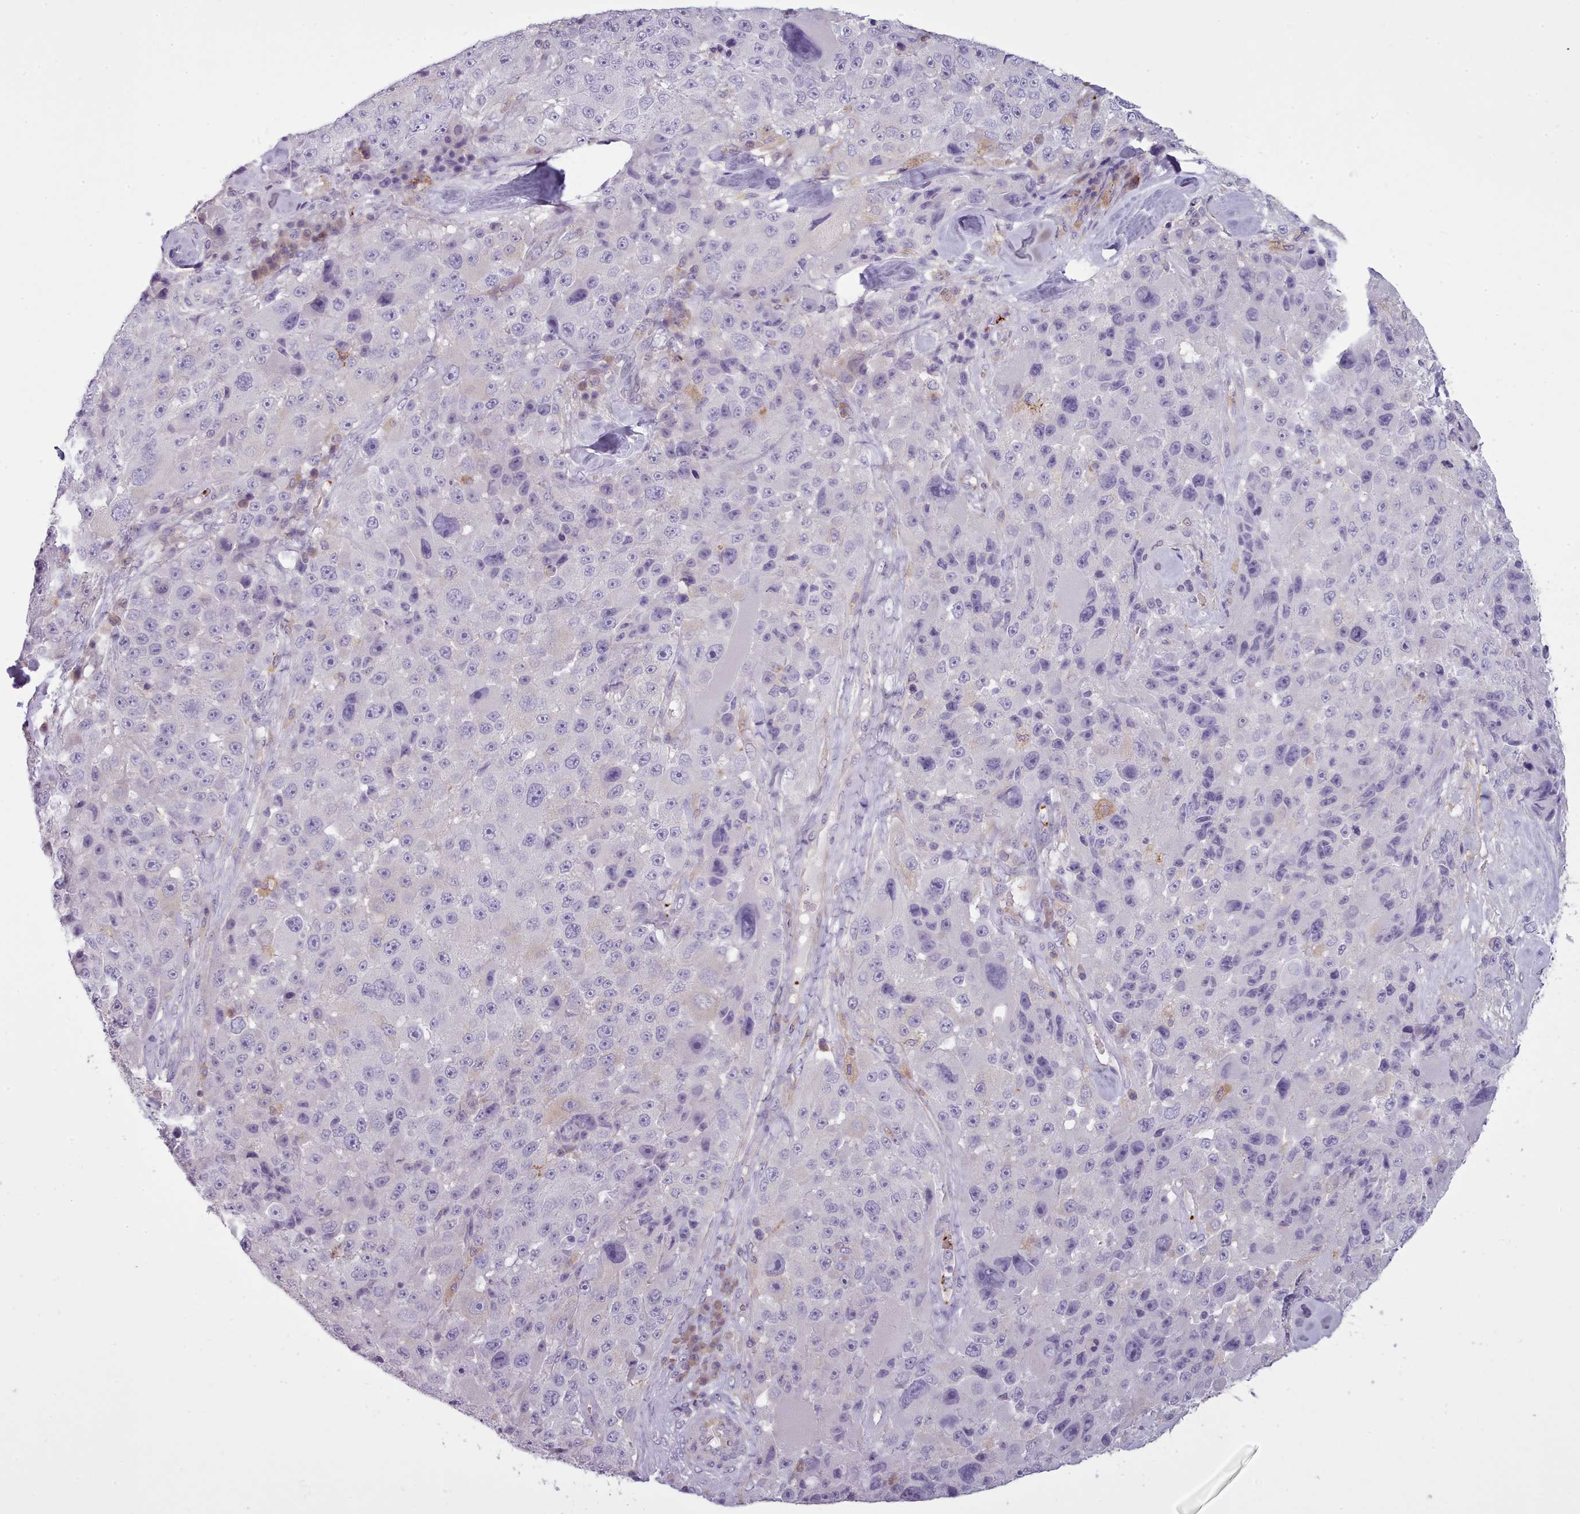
{"staining": {"intensity": "negative", "quantity": "none", "location": "none"}, "tissue": "melanoma", "cell_type": "Tumor cells", "image_type": "cancer", "snomed": [{"axis": "morphology", "description": "Malignant melanoma, Metastatic site"}, {"axis": "topography", "description": "Lymph node"}], "caption": "Immunohistochemistry (IHC) histopathology image of neoplastic tissue: melanoma stained with DAB exhibits no significant protein staining in tumor cells. (DAB (3,3'-diaminobenzidine) immunohistochemistry (IHC), high magnification).", "gene": "NDST2", "patient": {"sex": "male", "age": 62}}